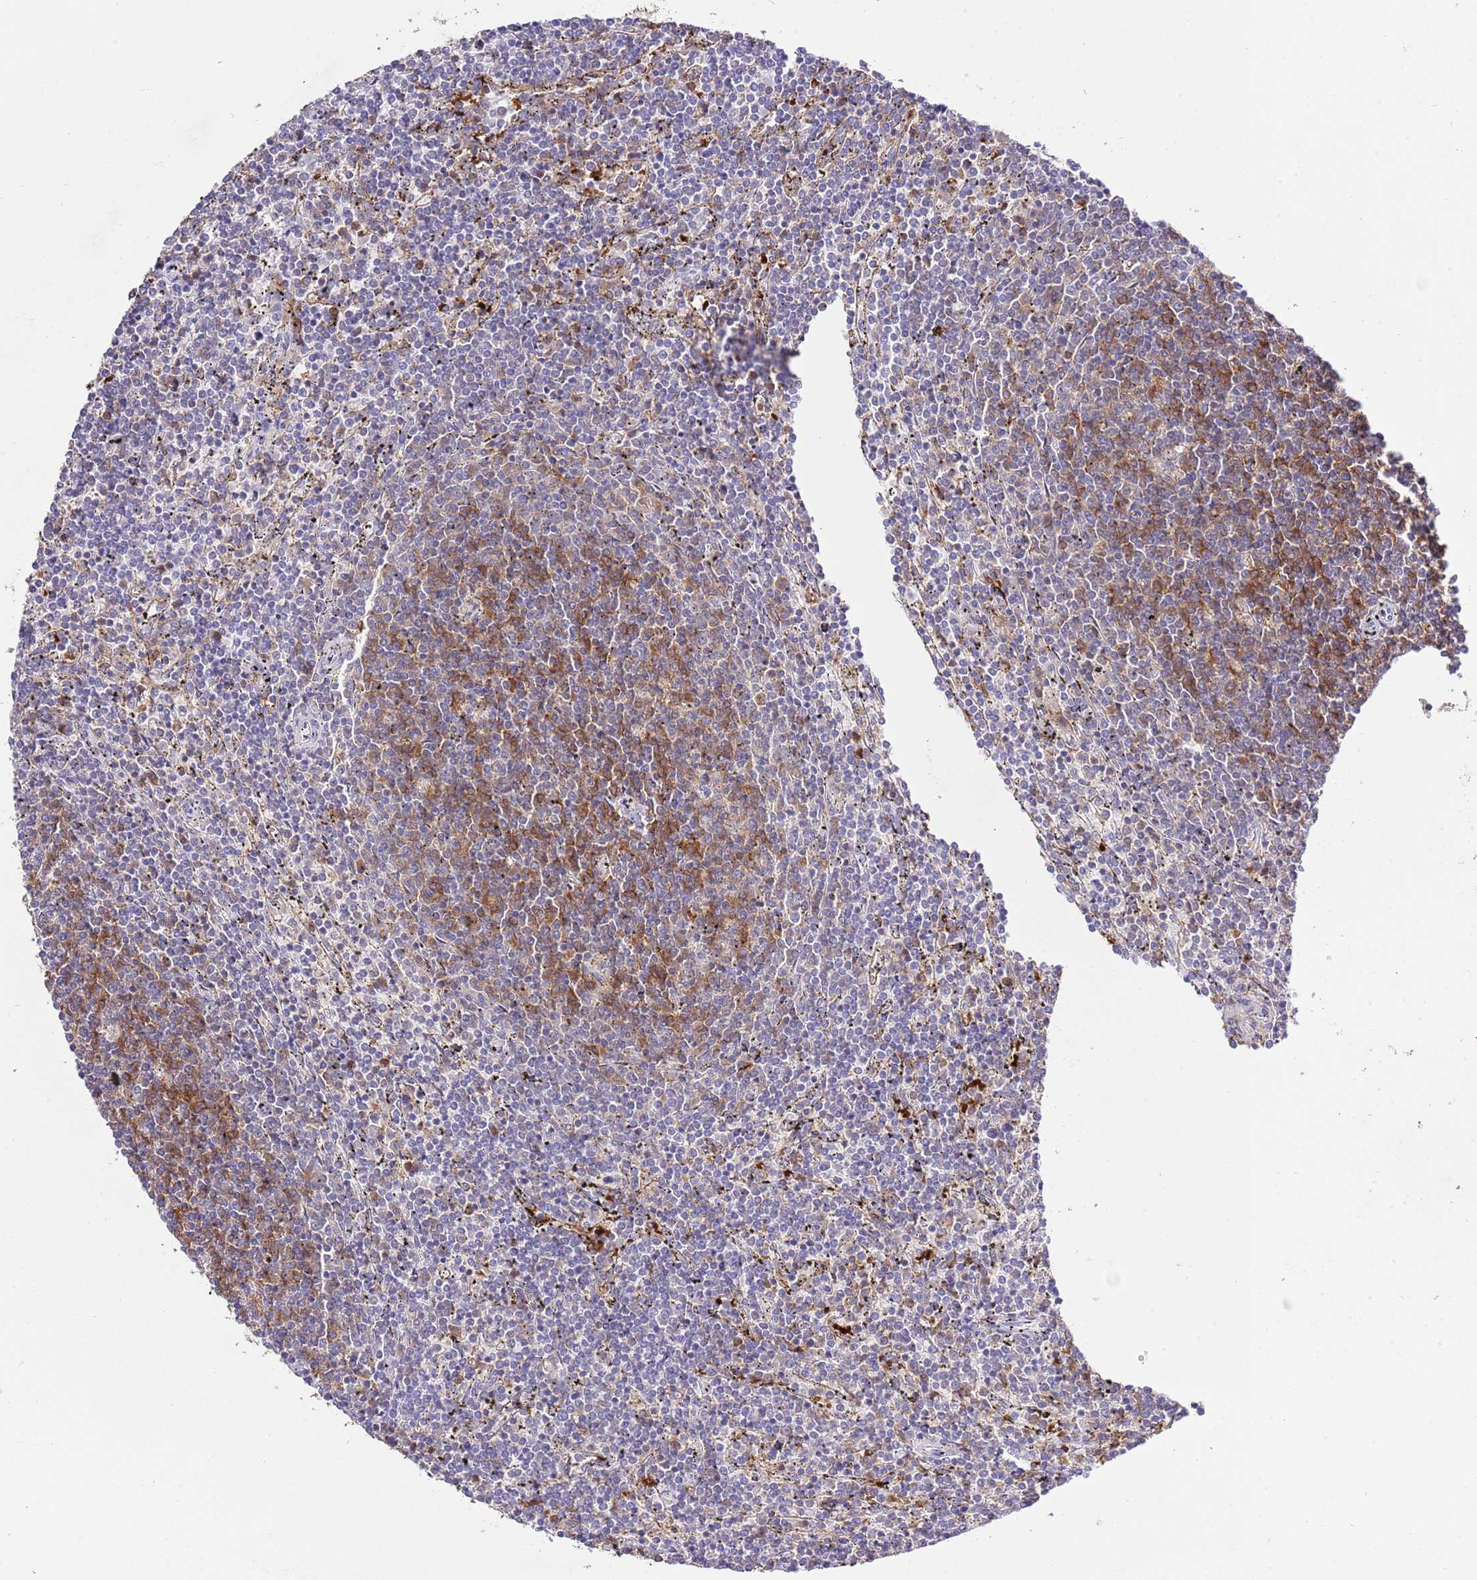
{"staining": {"intensity": "negative", "quantity": "none", "location": "none"}, "tissue": "lymphoma", "cell_type": "Tumor cells", "image_type": "cancer", "snomed": [{"axis": "morphology", "description": "Malignant lymphoma, non-Hodgkin's type, Low grade"}, {"axis": "topography", "description": "Spleen"}], "caption": "IHC image of neoplastic tissue: lymphoma stained with DAB displays no significant protein staining in tumor cells.", "gene": "EFHD1", "patient": {"sex": "female", "age": 50}}